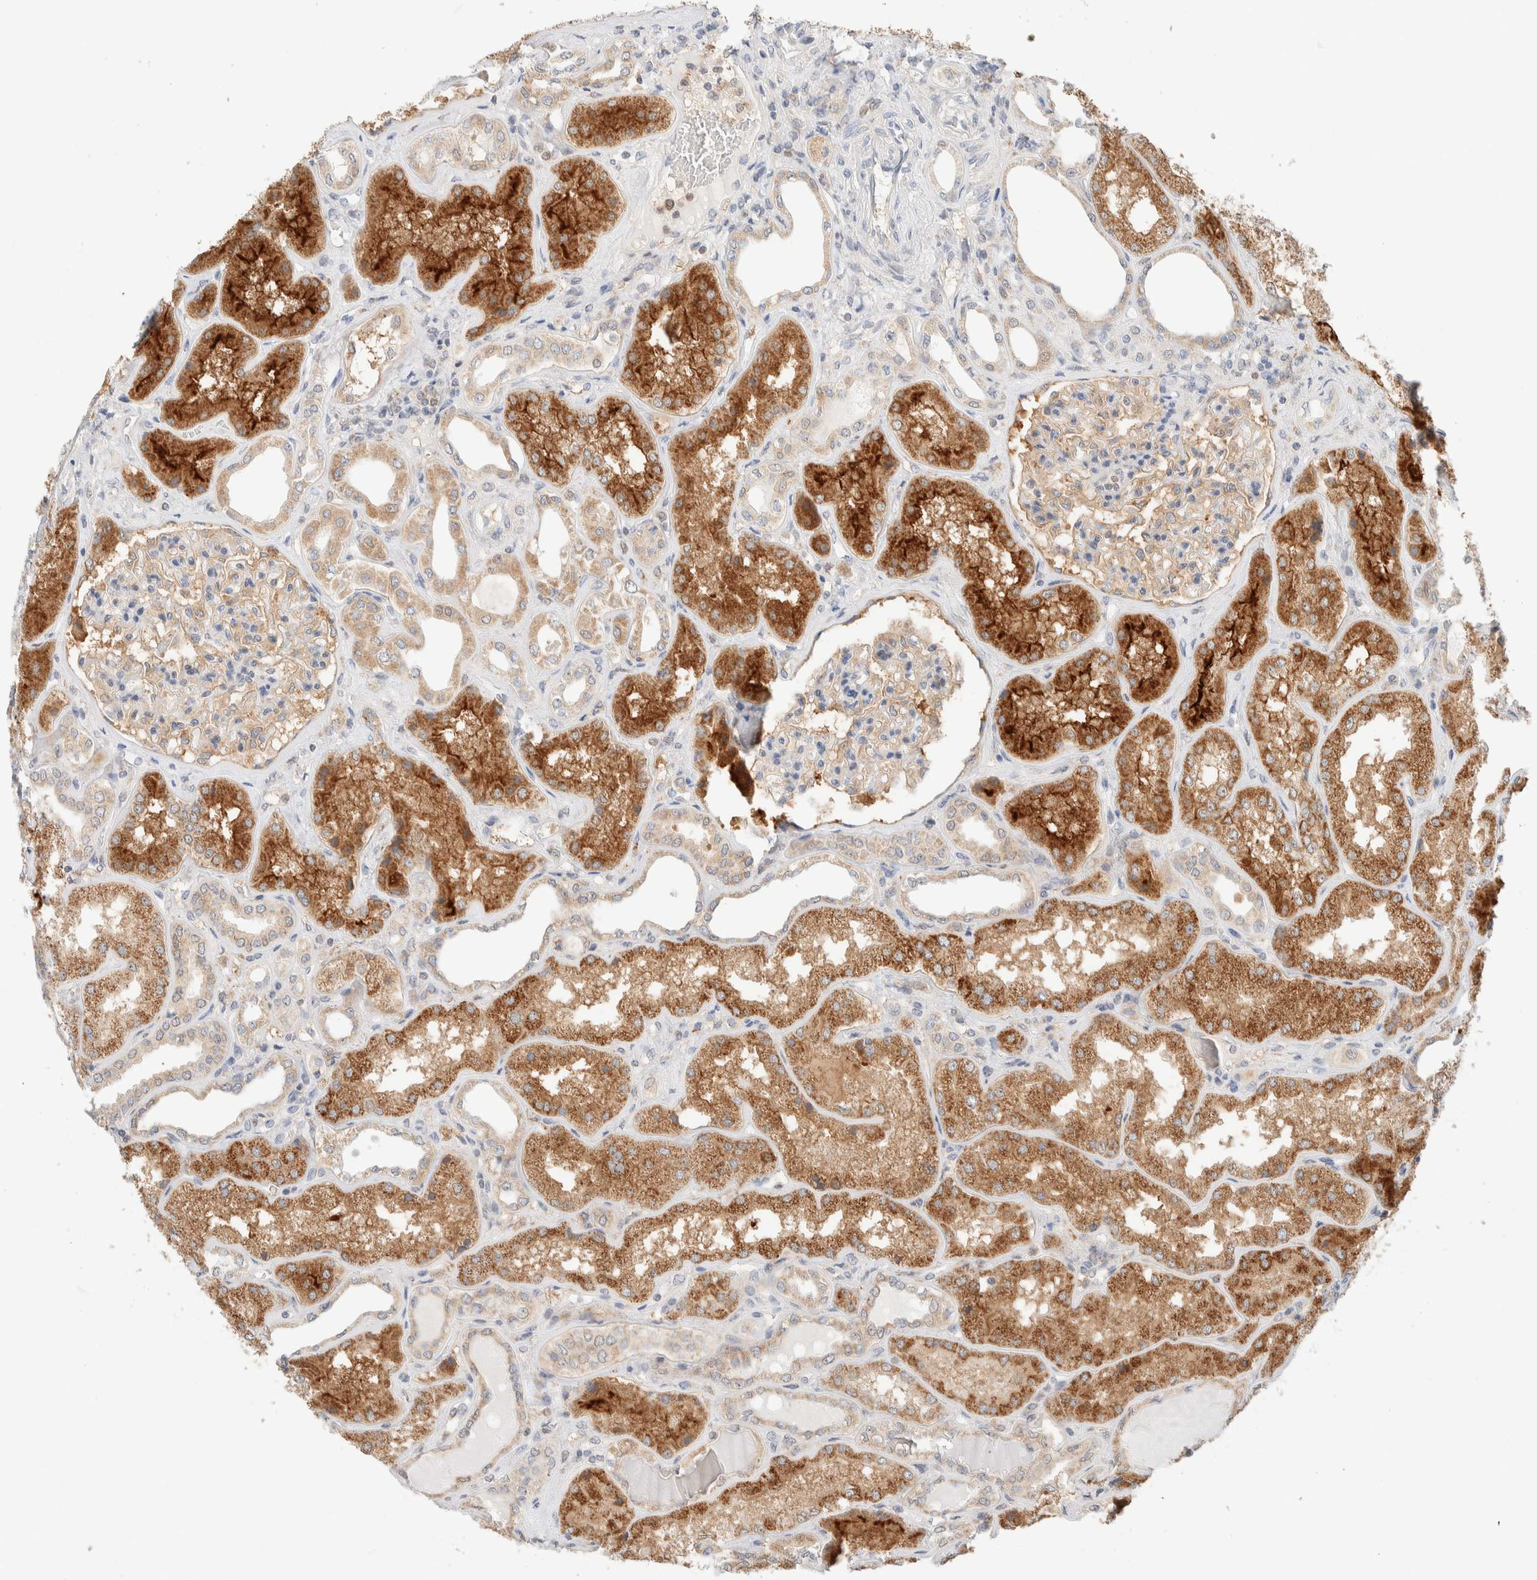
{"staining": {"intensity": "weak", "quantity": ">75%", "location": "cytoplasmic/membranous"}, "tissue": "kidney", "cell_type": "Cells in glomeruli", "image_type": "normal", "snomed": [{"axis": "morphology", "description": "Normal tissue, NOS"}, {"axis": "topography", "description": "Kidney"}], "caption": "Protein staining by immunohistochemistry demonstrates weak cytoplasmic/membranous staining in approximately >75% of cells in glomeruli in benign kidney. (Brightfield microscopy of DAB IHC at high magnification).", "gene": "HDHD3", "patient": {"sex": "female", "age": 56}}